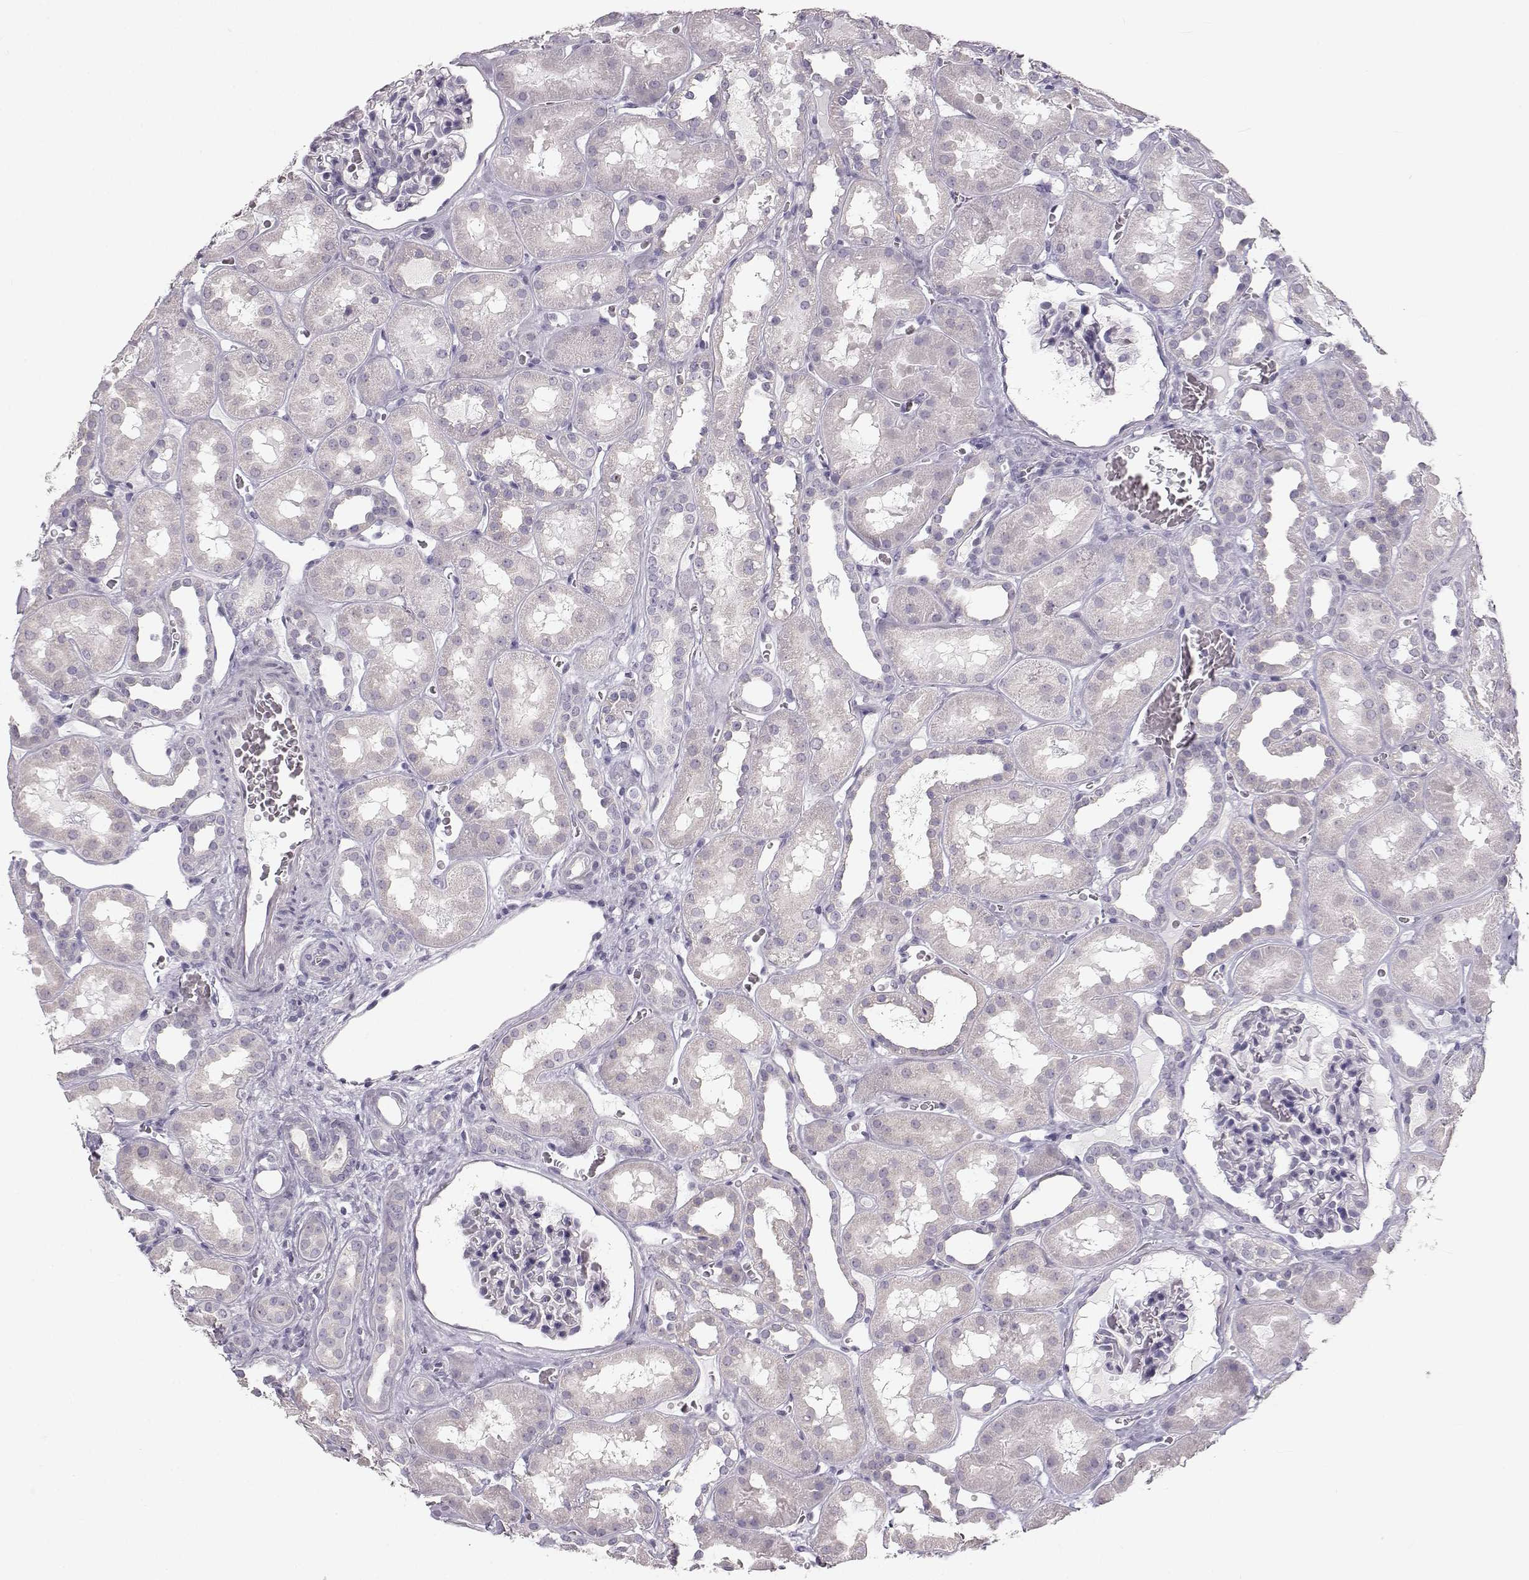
{"staining": {"intensity": "negative", "quantity": "none", "location": "none"}, "tissue": "kidney", "cell_type": "Cells in glomeruli", "image_type": "normal", "snomed": [{"axis": "morphology", "description": "Normal tissue, NOS"}, {"axis": "topography", "description": "Kidney"}], "caption": "Immunohistochemical staining of normal kidney exhibits no significant positivity in cells in glomeruli. Nuclei are stained in blue.", "gene": "OIP5", "patient": {"sex": "female", "age": 41}}